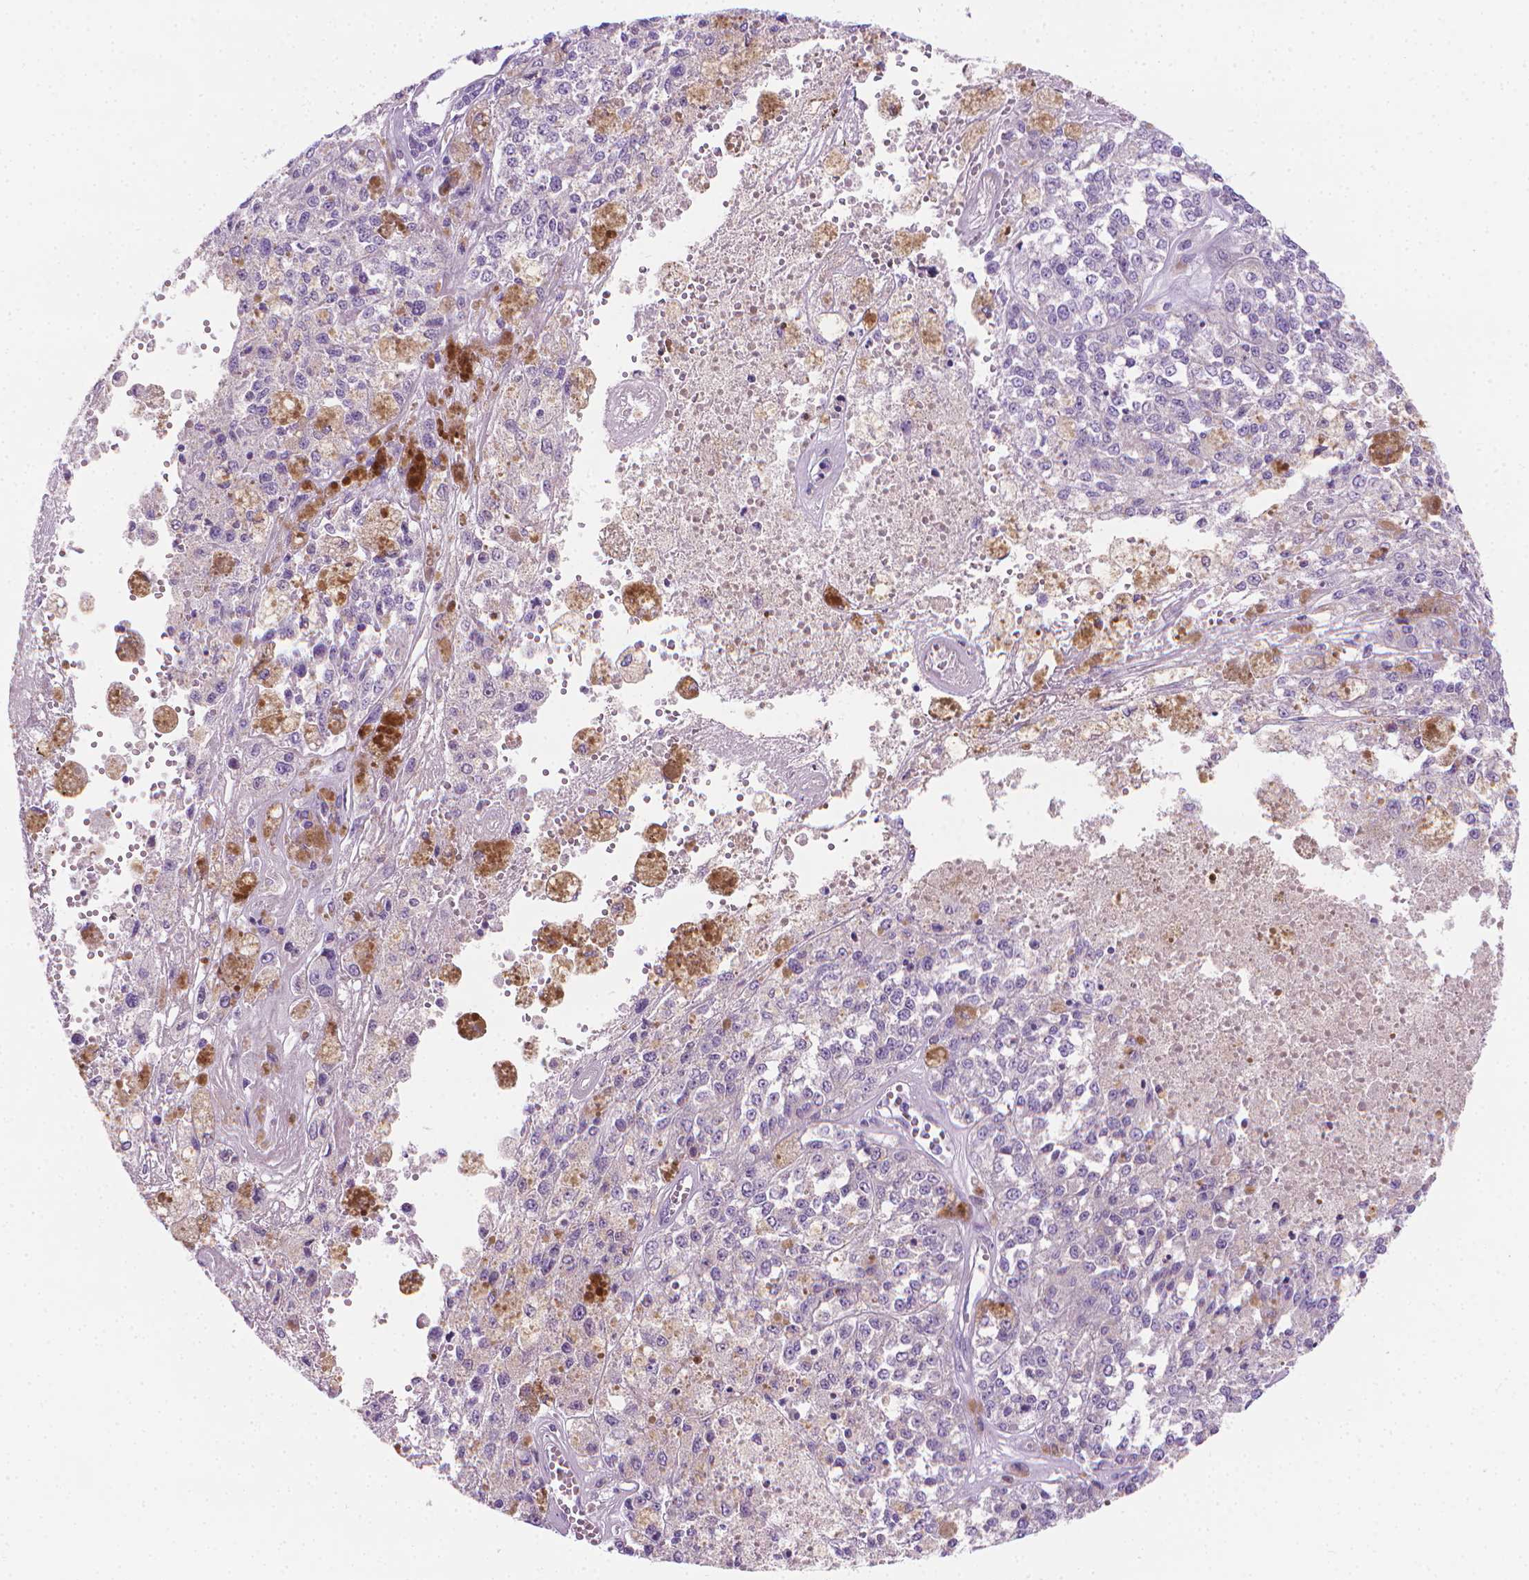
{"staining": {"intensity": "negative", "quantity": "none", "location": "none"}, "tissue": "melanoma", "cell_type": "Tumor cells", "image_type": "cancer", "snomed": [{"axis": "morphology", "description": "Malignant melanoma, Metastatic site"}, {"axis": "topography", "description": "Lymph node"}], "caption": "Protein analysis of melanoma displays no significant expression in tumor cells.", "gene": "FASN", "patient": {"sex": "female", "age": 64}}